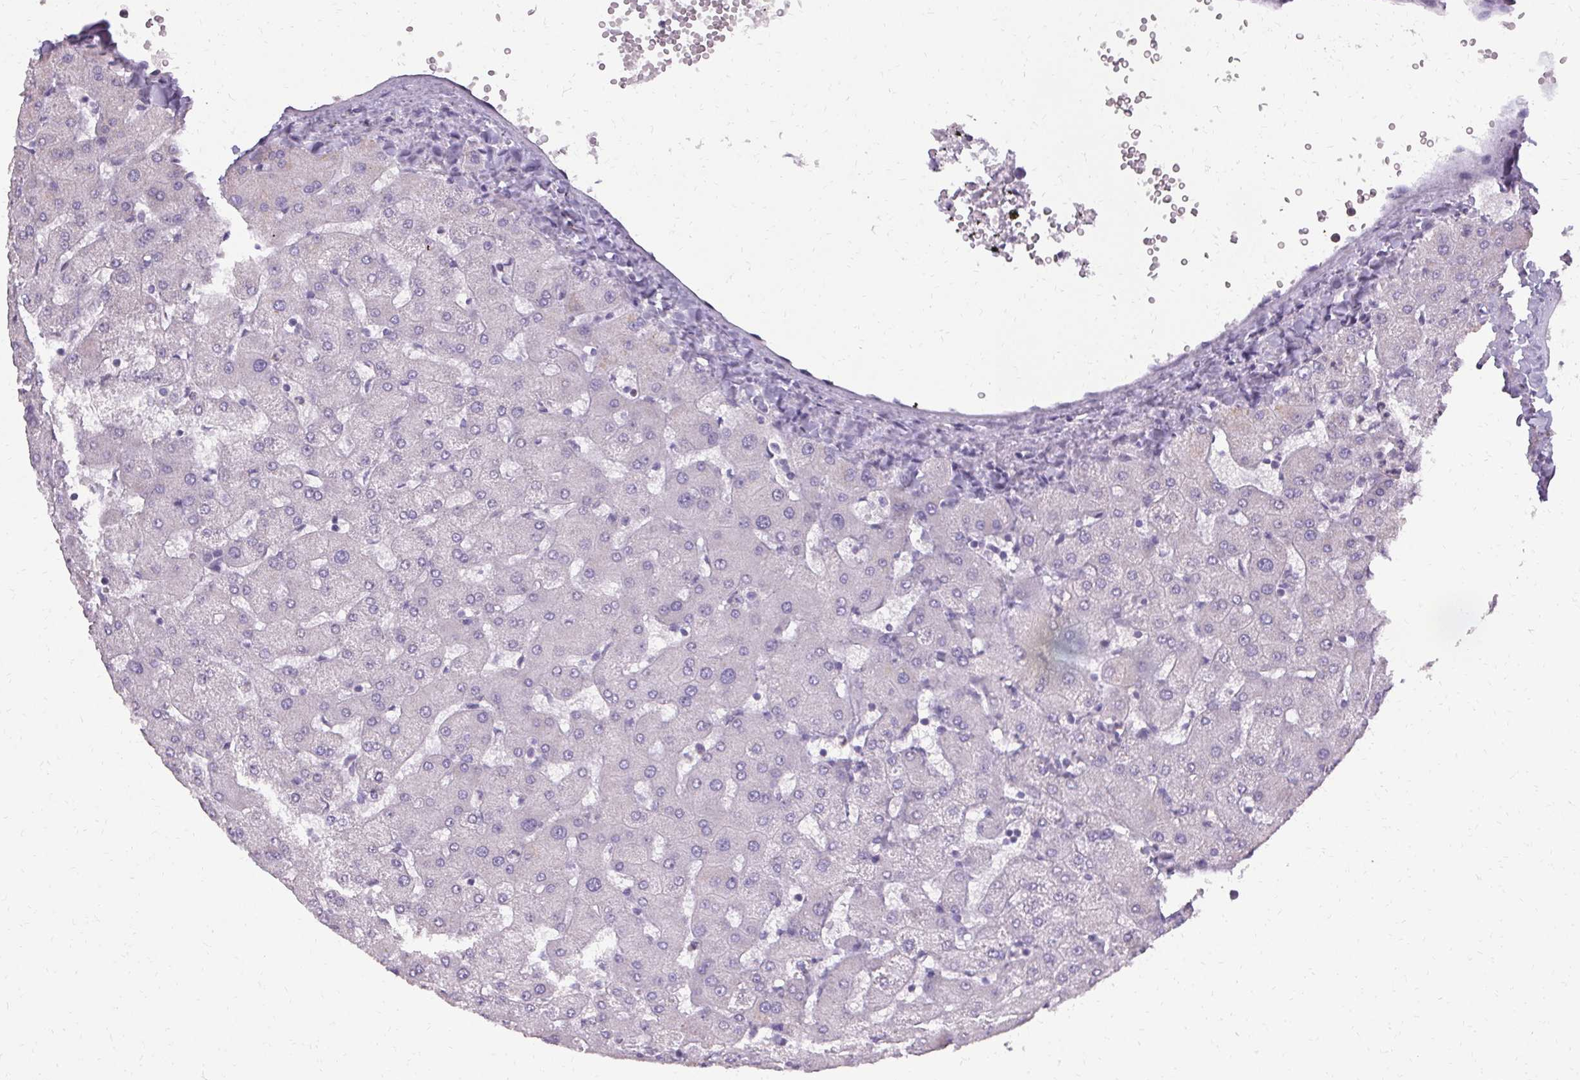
{"staining": {"intensity": "negative", "quantity": "none", "location": "none"}, "tissue": "liver", "cell_type": "Cholangiocytes", "image_type": "normal", "snomed": [{"axis": "morphology", "description": "Normal tissue, NOS"}, {"axis": "topography", "description": "Liver"}], "caption": "Liver stained for a protein using immunohistochemistry exhibits no staining cholangiocytes.", "gene": "PMEL", "patient": {"sex": "female", "age": 63}}